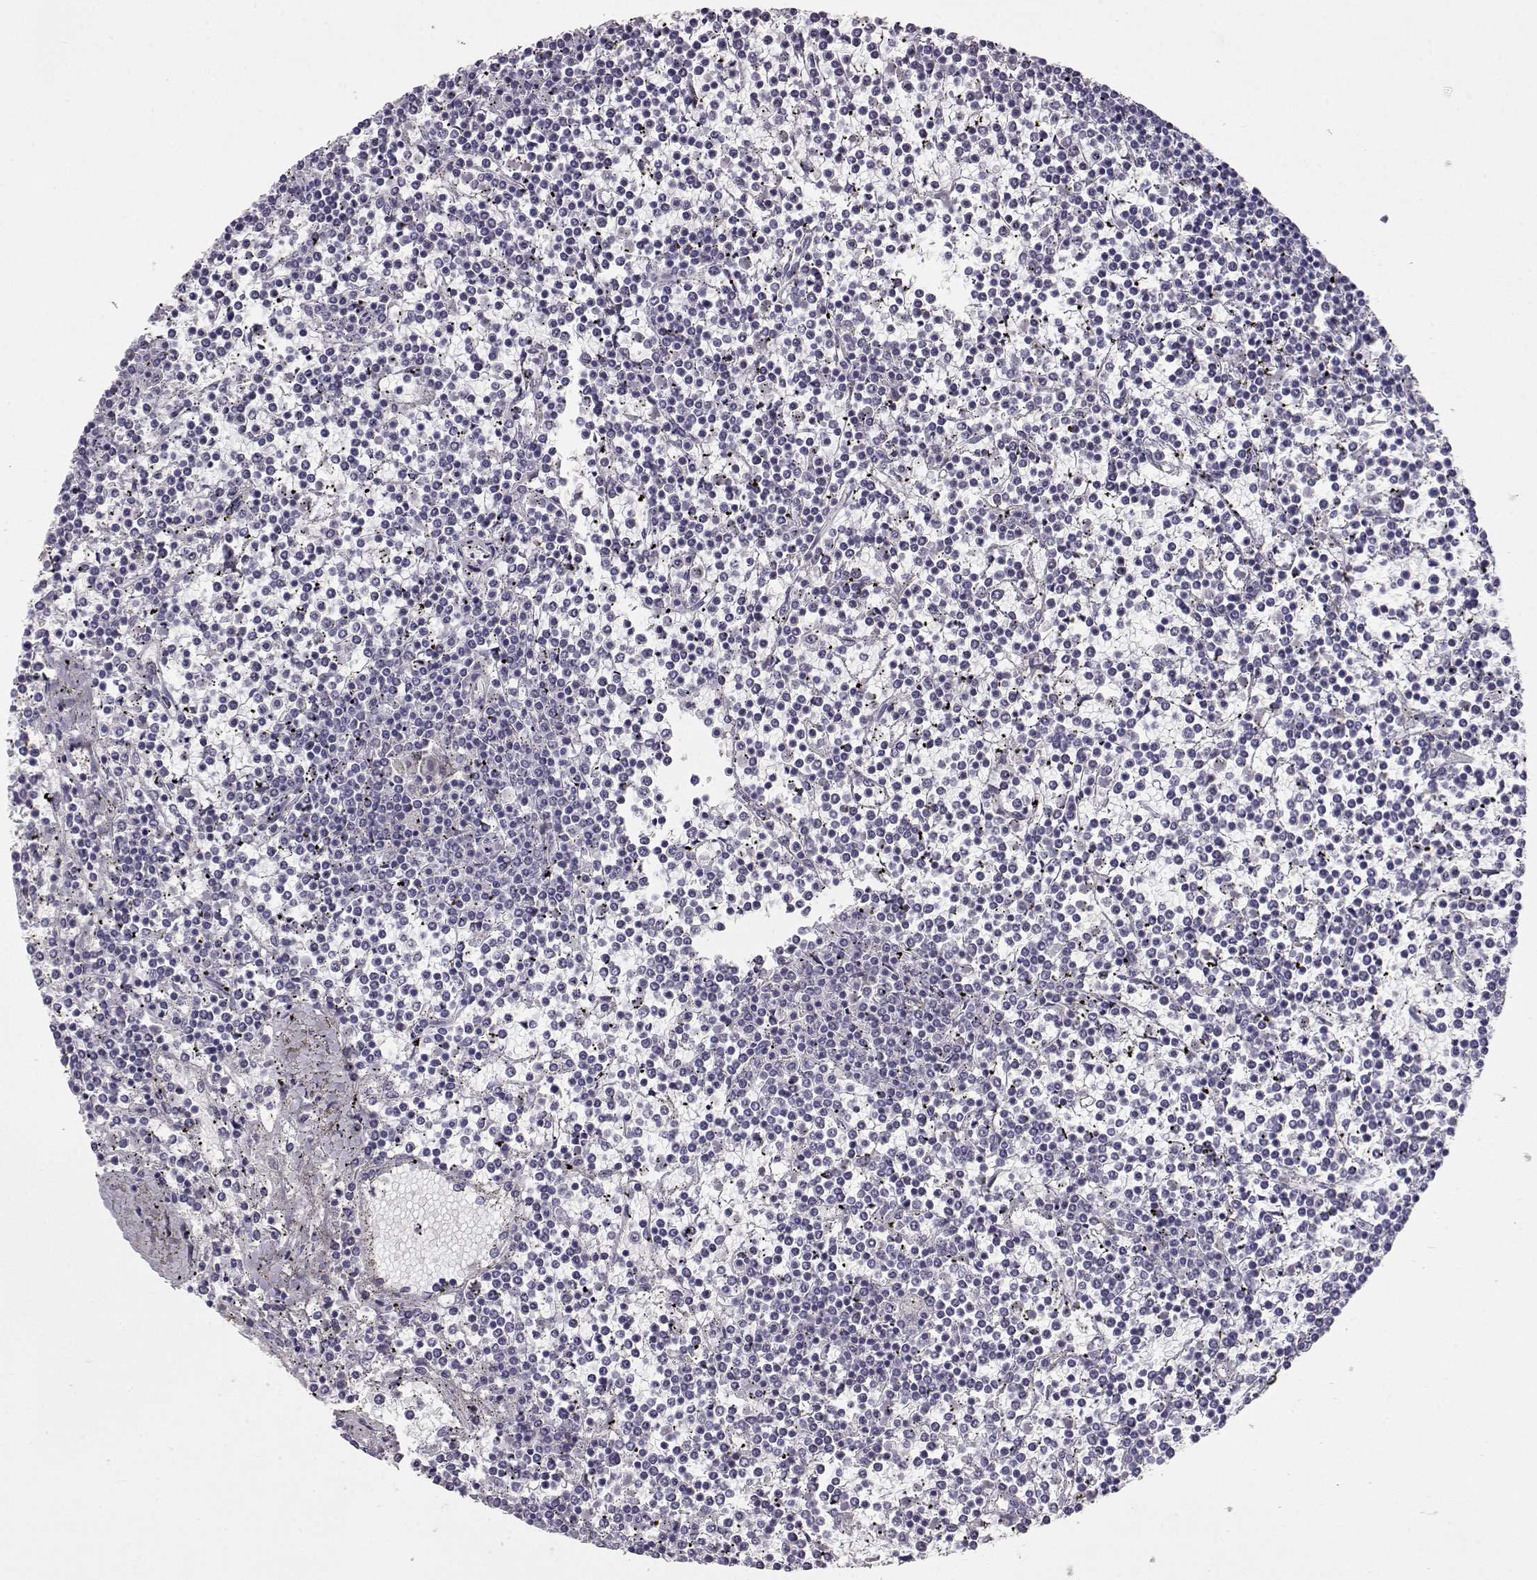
{"staining": {"intensity": "negative", "quantity": "none", "location": "none"}, "tissue": "lymphoma", "cell_type": "Tumor cells", "image_type": "cancer", "snomed": [{"axis": "morphology", "description": "Malignant lymphoma, non-Hodgkin's type, Low grade"}, {"axis": "topography", "description": "Spleen"}], "caption": "DAB (3,3'-diaminobenzidine) immunohistochemical staining of low-grade malignant lymphoma, non-Hodgkin's type displays no significant expression in tumor cells.", "gene": "LAMB3", "patient": {"sex": "female", "age": 19}}